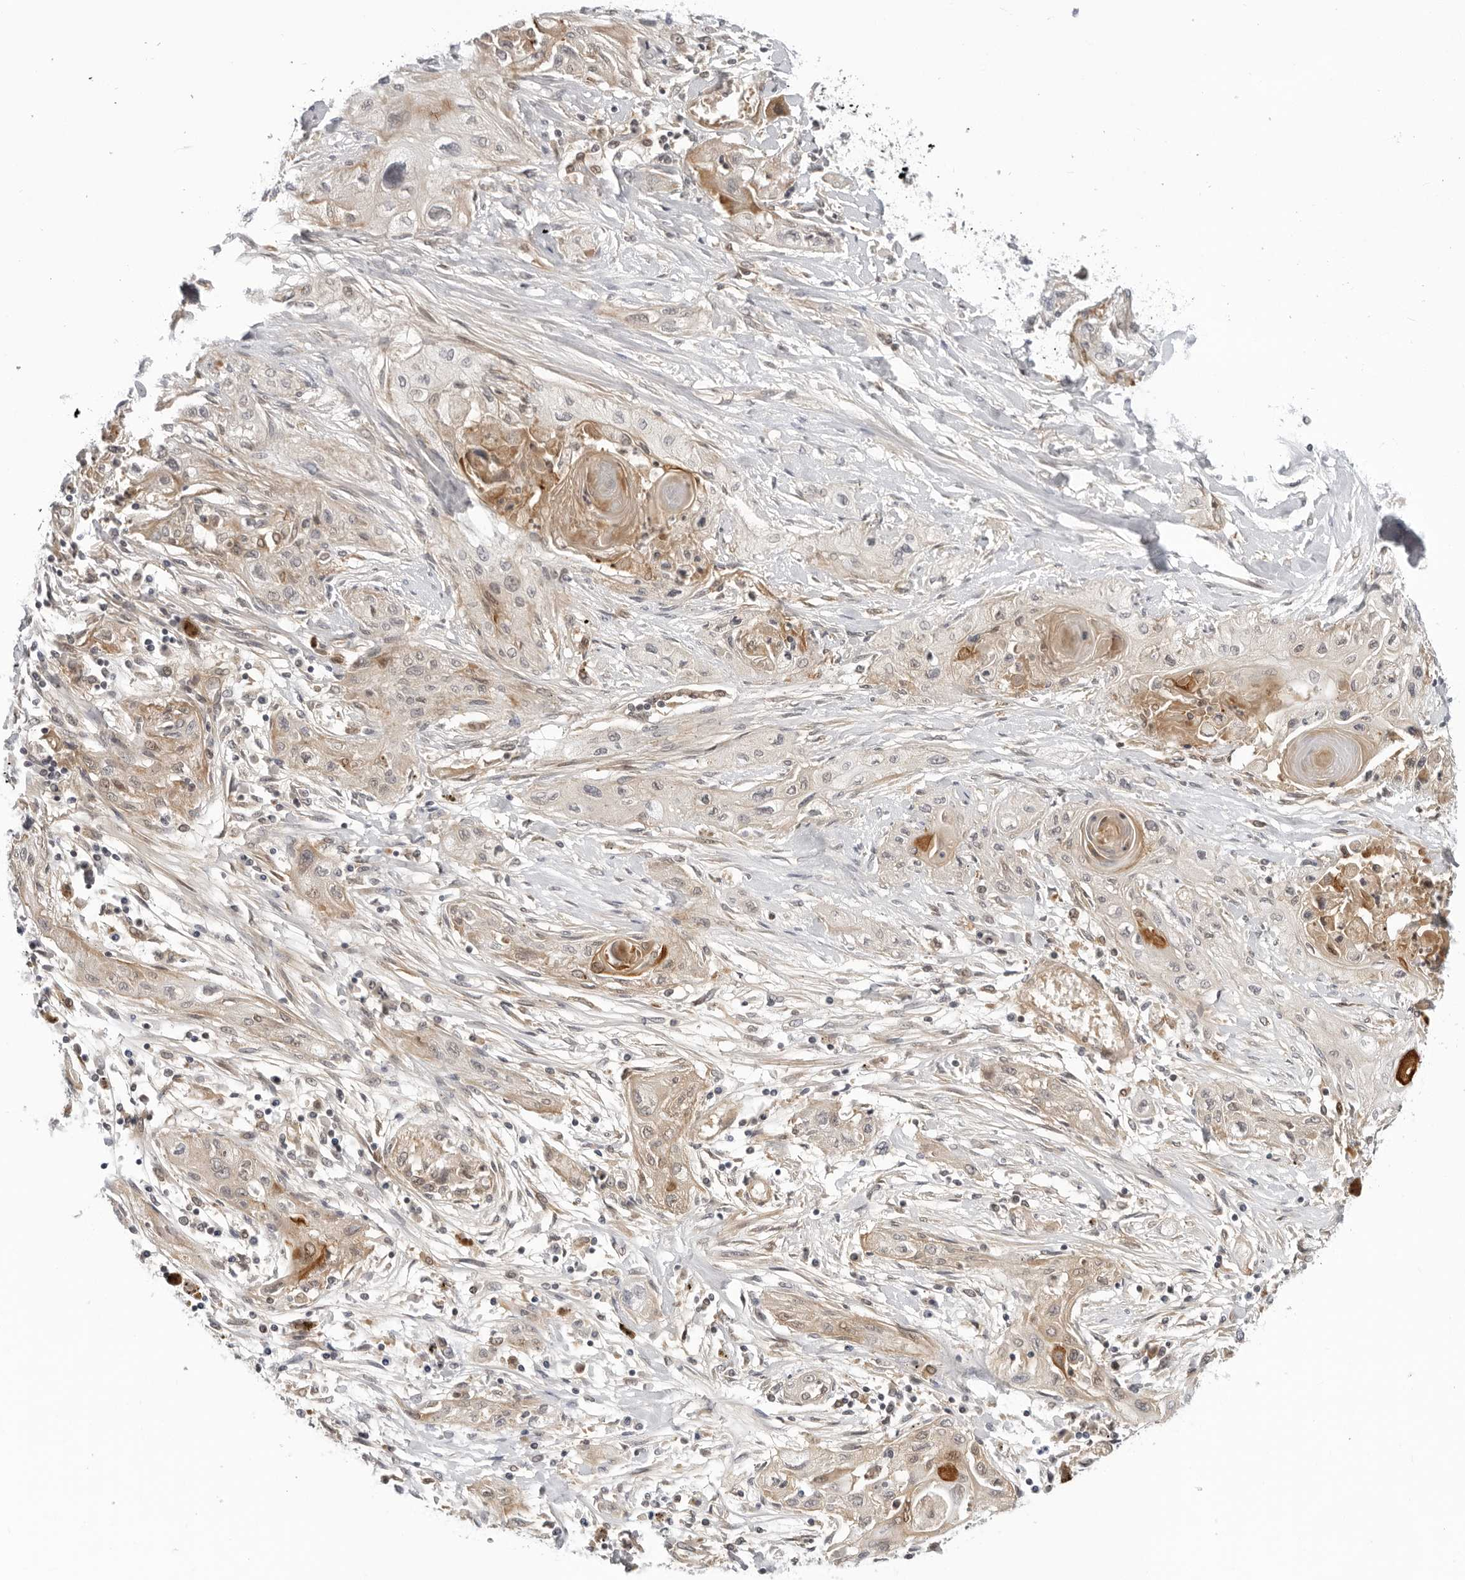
{"staining": {"intensity": "weak", "quantity": "25%-75%", "location": "cytoplasmic/membranous"}, "tissue": "lung cancer", "cell_type": "Tumor cells", "image_type": "cancer", "snomed": [{"axis": "morphology", "description": "Squamous cell carcinoma, NOS"}, {"axis": "topography", "description": "Lung"}], "caption": "Immunohistochemical staining of lung cancer displays weak cytoplasmic/membranous protein expression in about 25%-75% of tumor cells.", "gene": "SUGCT", "patient": {"sex": "female", "age": 47}}